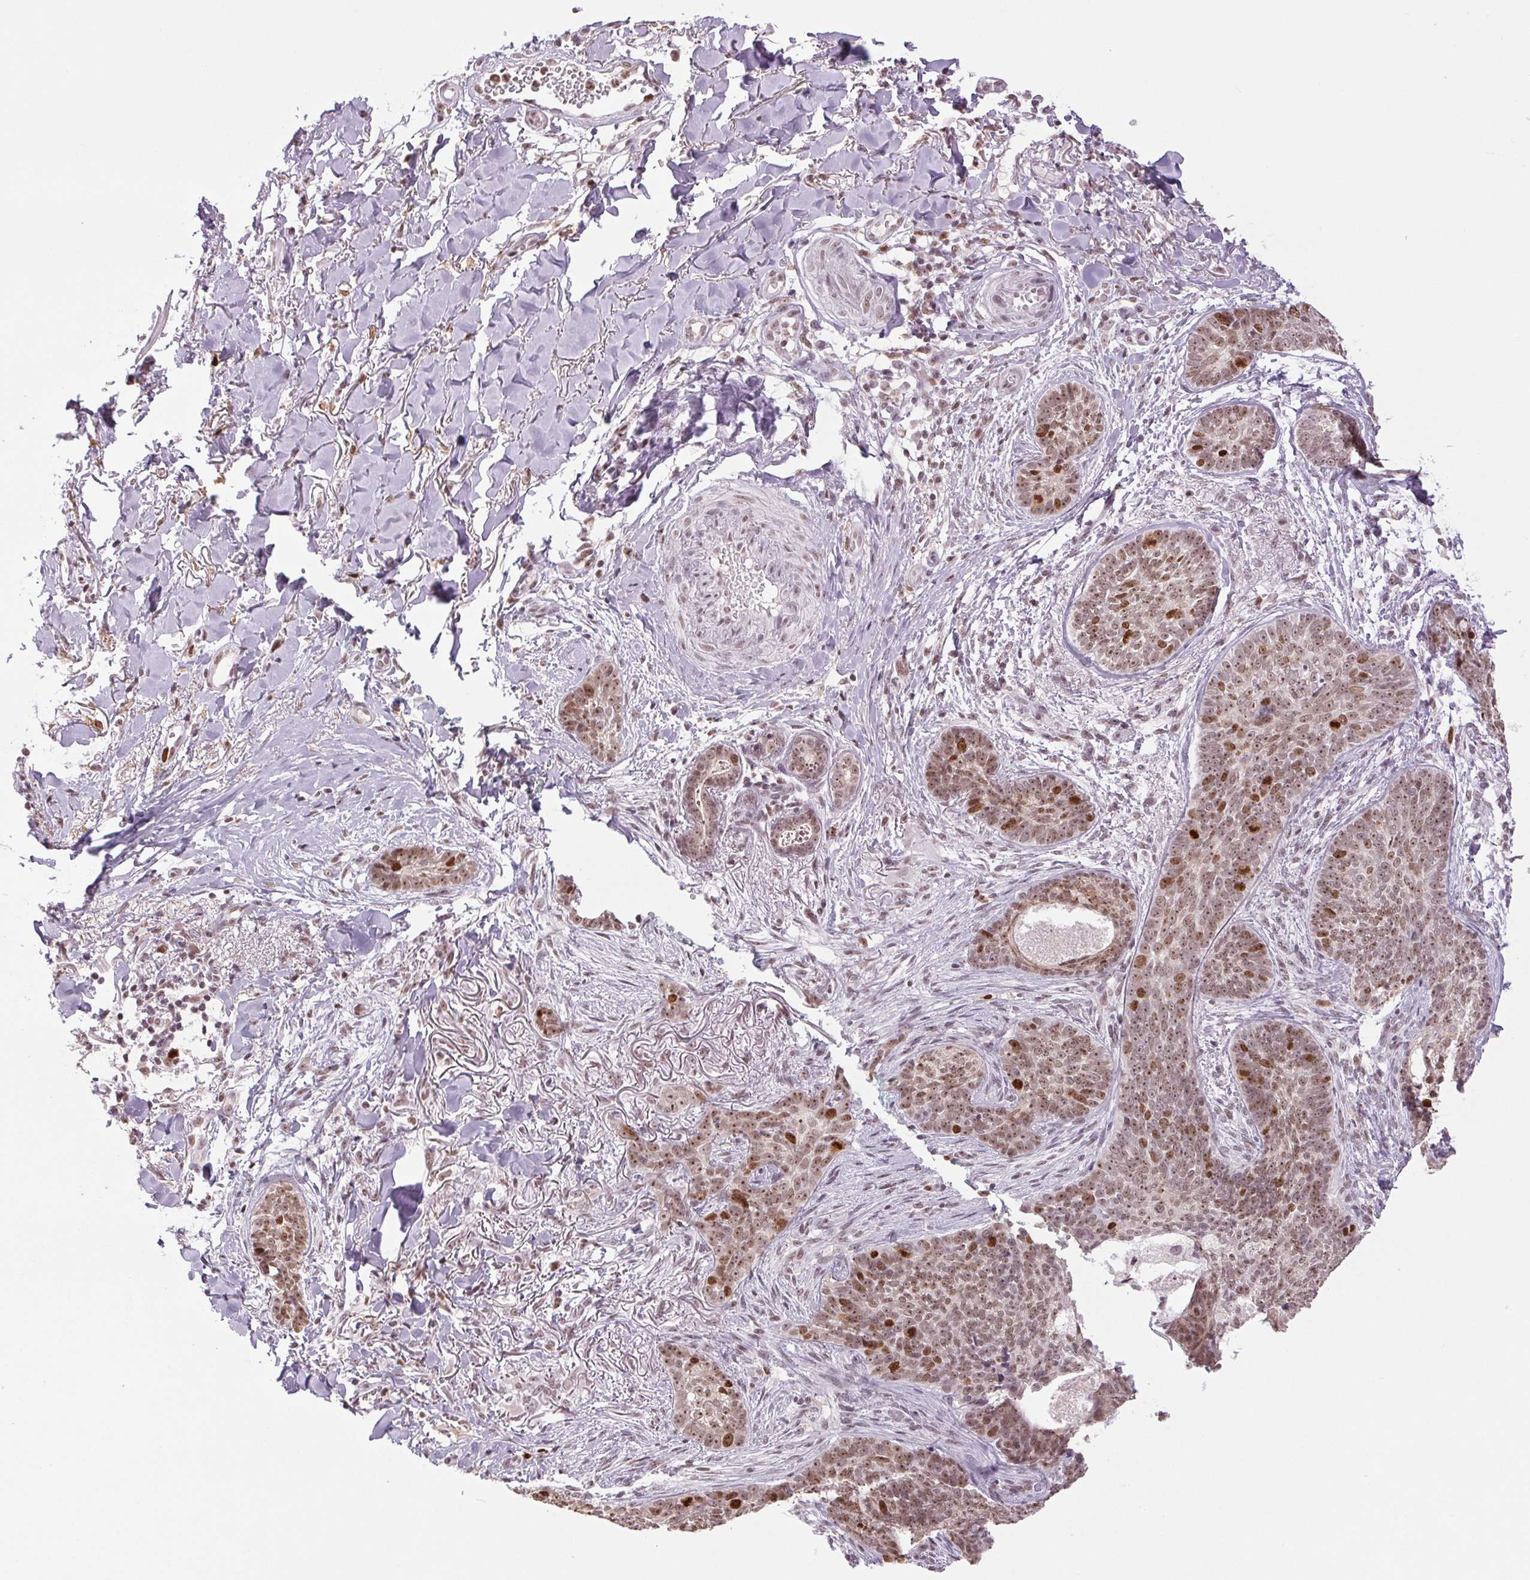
{"staining": {"intensity": "moderate", "quantity": ">75%", "location": "nuclear"}, "tissue": "skin cancer", "cell_type": "Tumor cells", "image_type": "cancer", "snomed": [{"axis": "morphology", "description": "Basal cell carcinoma"}, {"axis": "topography", "description": "Skin"}, {"axis": "topography", "description": "Skin of face"}], "caption": "Immunohistochemical staining of human basal cell carcinoma (skin) exhibits moderate nuclear protein expression in approximately >75% of tumor cells.", "gene": "SMIM6", "patient": {"sex": "male", "age": 88}}